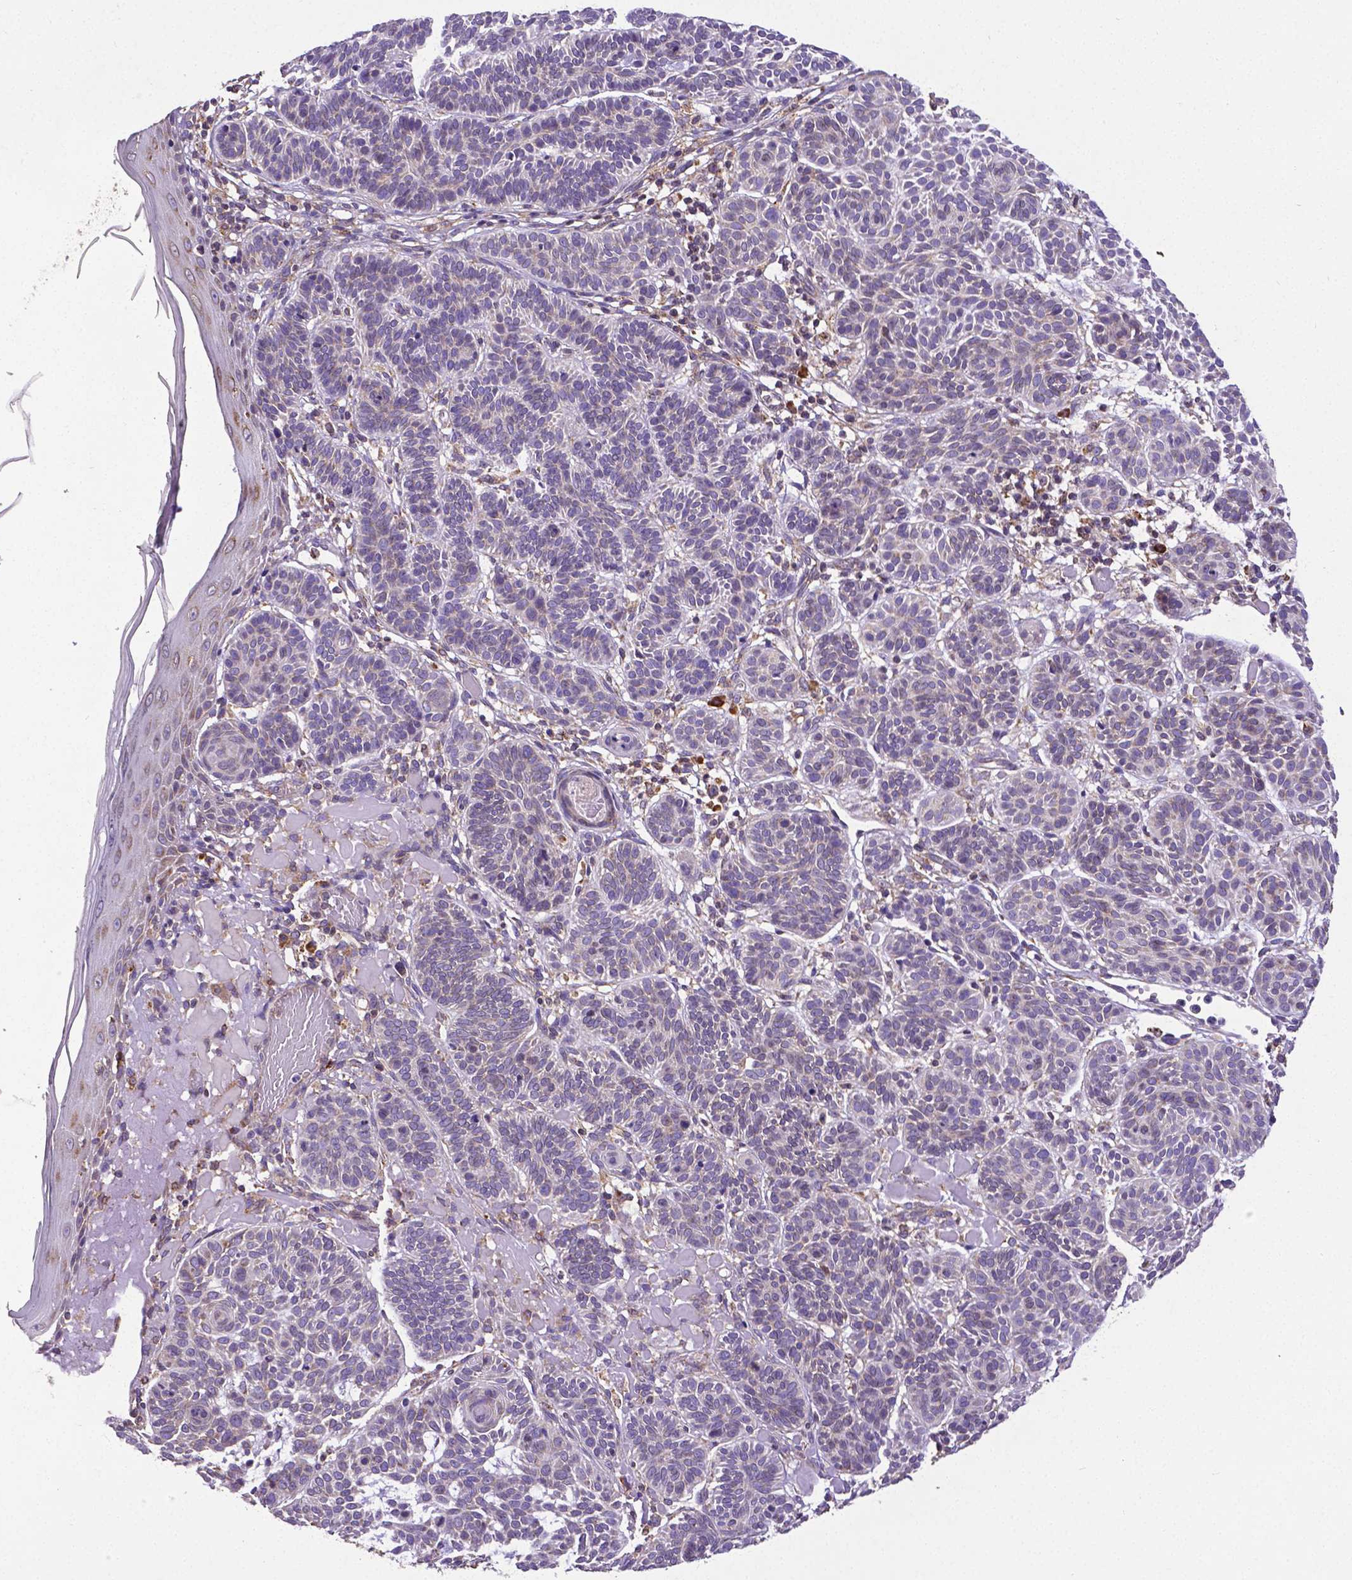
{"staining": {"intensity": "negative", "quantity": "none", "location": "none"}, "tissue": "skin cancer", "cell_type": "Tumor cells", "image_type": "cancer", "snomed": [{"axis": "morphology", "description": "Basal cell carcinoma"}, {"axis": "topography", "description": "Skin"}], "caption": "Basal cell carcinoma (skin) stained for a protein using immunohistochemistry demonstrates no staining tumor cells.", "gene": "MTDH", "patient": {"sex": "male", "age": 85}}